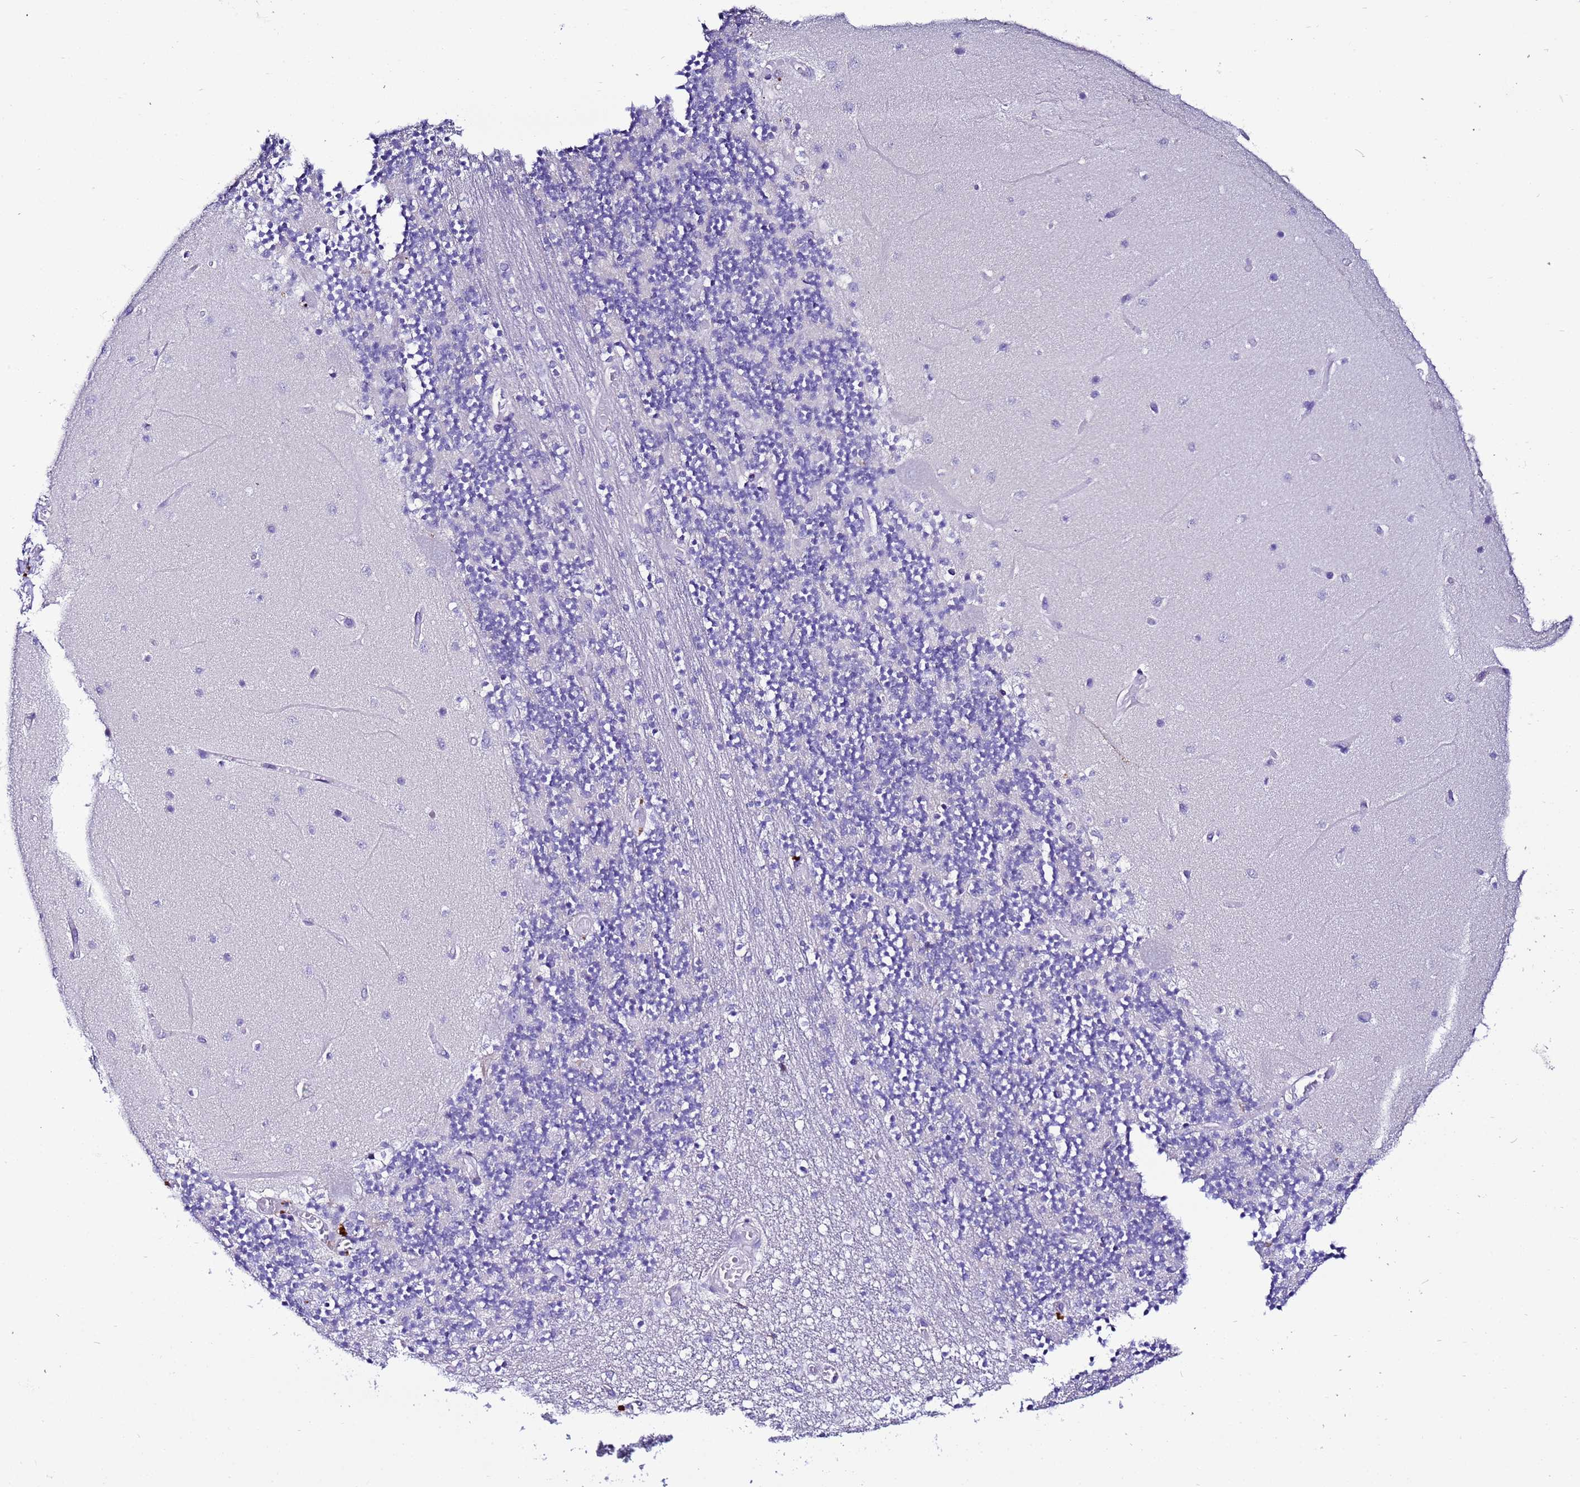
{"staining": {"intensity": "negative", "quantity": "none", "location": "none"}, "tissue": "cerebellum", "cell_type": "Cells in granular layer", "image_type": "normal", "snomed": [{"axis": "morphology", "description": "Normal tissue, NOS"}, {"axis": "topography", "description": "Cerebellum"}], "caption": "Immunohistochemistry (IHC) histopathology image of normal human cerebellum stained for a protein (brown), which shows no staining in cells in granular layer.", "gene": "CFHR1", "patient": {"sex": "female", "age": 28}}